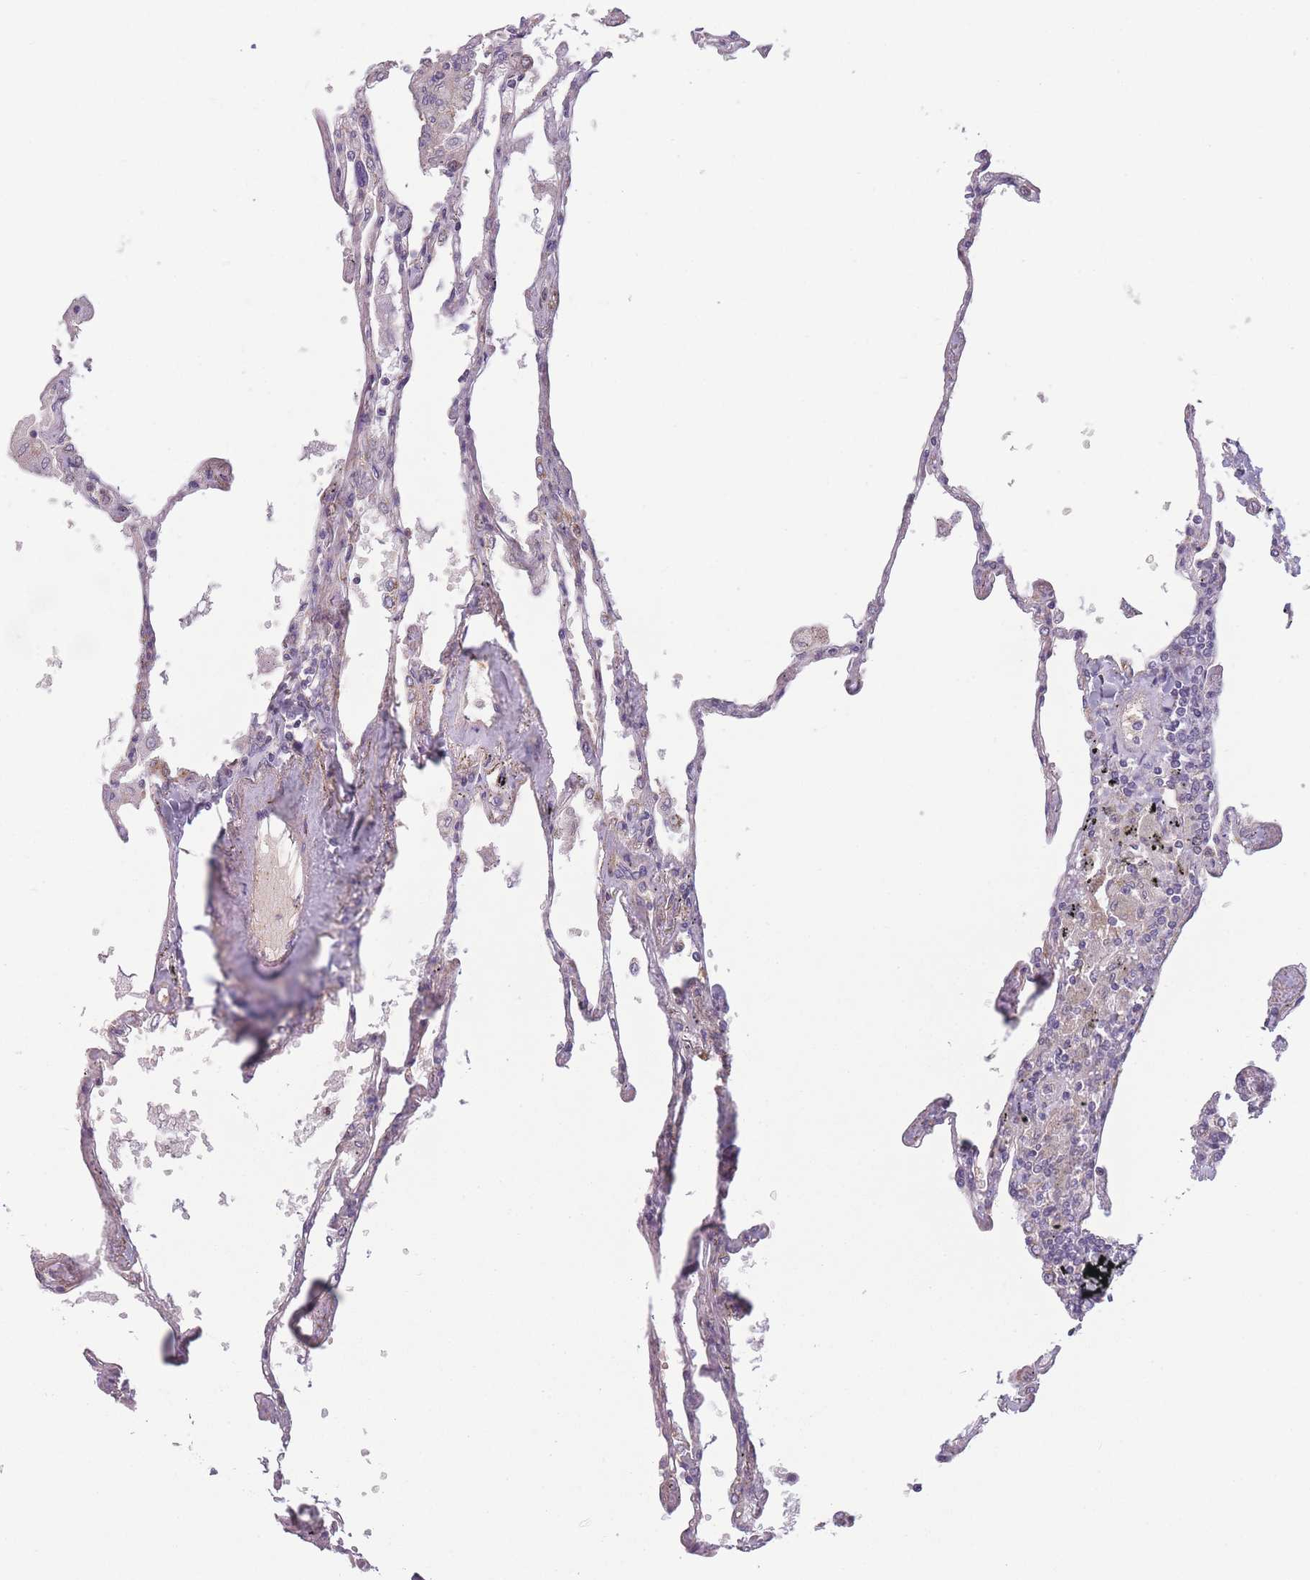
{"staining": {"intensity": "weak", "quantity": "<25%", "location": "cytoplasmic/membranous"}, "tissue": "lung", "cell_type": "Alveolar cells", "image_type": "normal", "snomed": [{"axis": "morphology", "description": "Normal tissue, NOS"}, {"axis": "topography", "description": "Lung"}], "caption": "Human lung stained for a protein using immunohistochemistry (IHC) displays no staining in alveolar cells.", "gene": "PRAM1", "patient": {"sex": "female", "age": 67}}